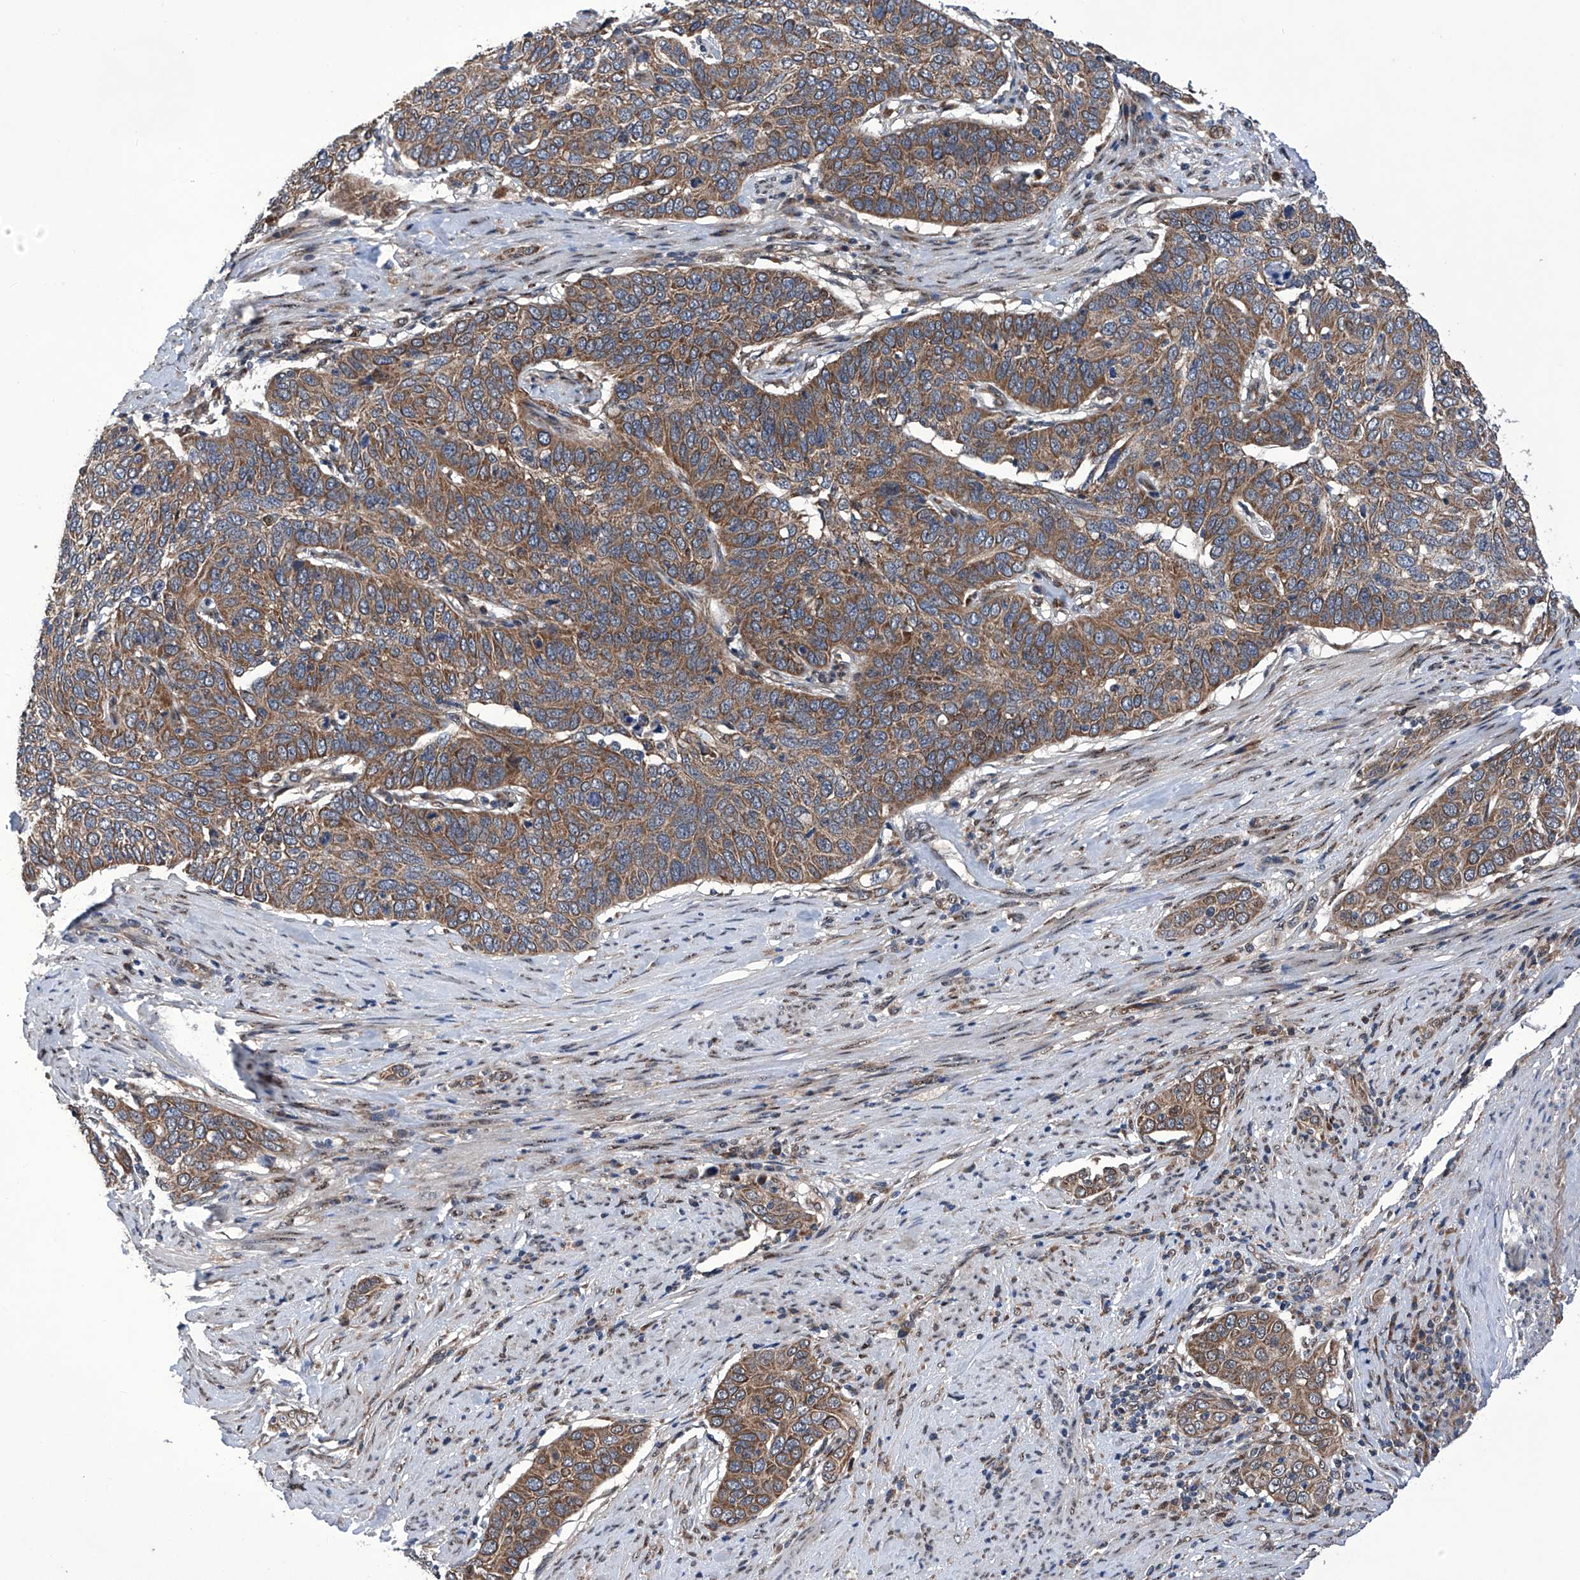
{"staining": {"intensity": "moderate", "quantity": ">75%", "location": "cytoplasmic/membranous"}, "tissue": "cervical cancer", "cell_type": "Tumor cells", "image_type": "cancer", "snomed": [{"axis": "morphology", "description": "Squamous cell carcinoma, NOS"}, {"axis": "topography", "description": "Cervix"}], "caption": "Protein staining of cervical cancer (squamous cell carcinoma) tissue displays moderate cytoplasmic/membranous positivity in about >75% of tumor cells. The staining is performed using DAB brown chromogen to label protein expression. The nuclei are counter-stained blue using hematoxylin.", "gene": "KTI12", "patient": {"sex": "female", "age": 60}}